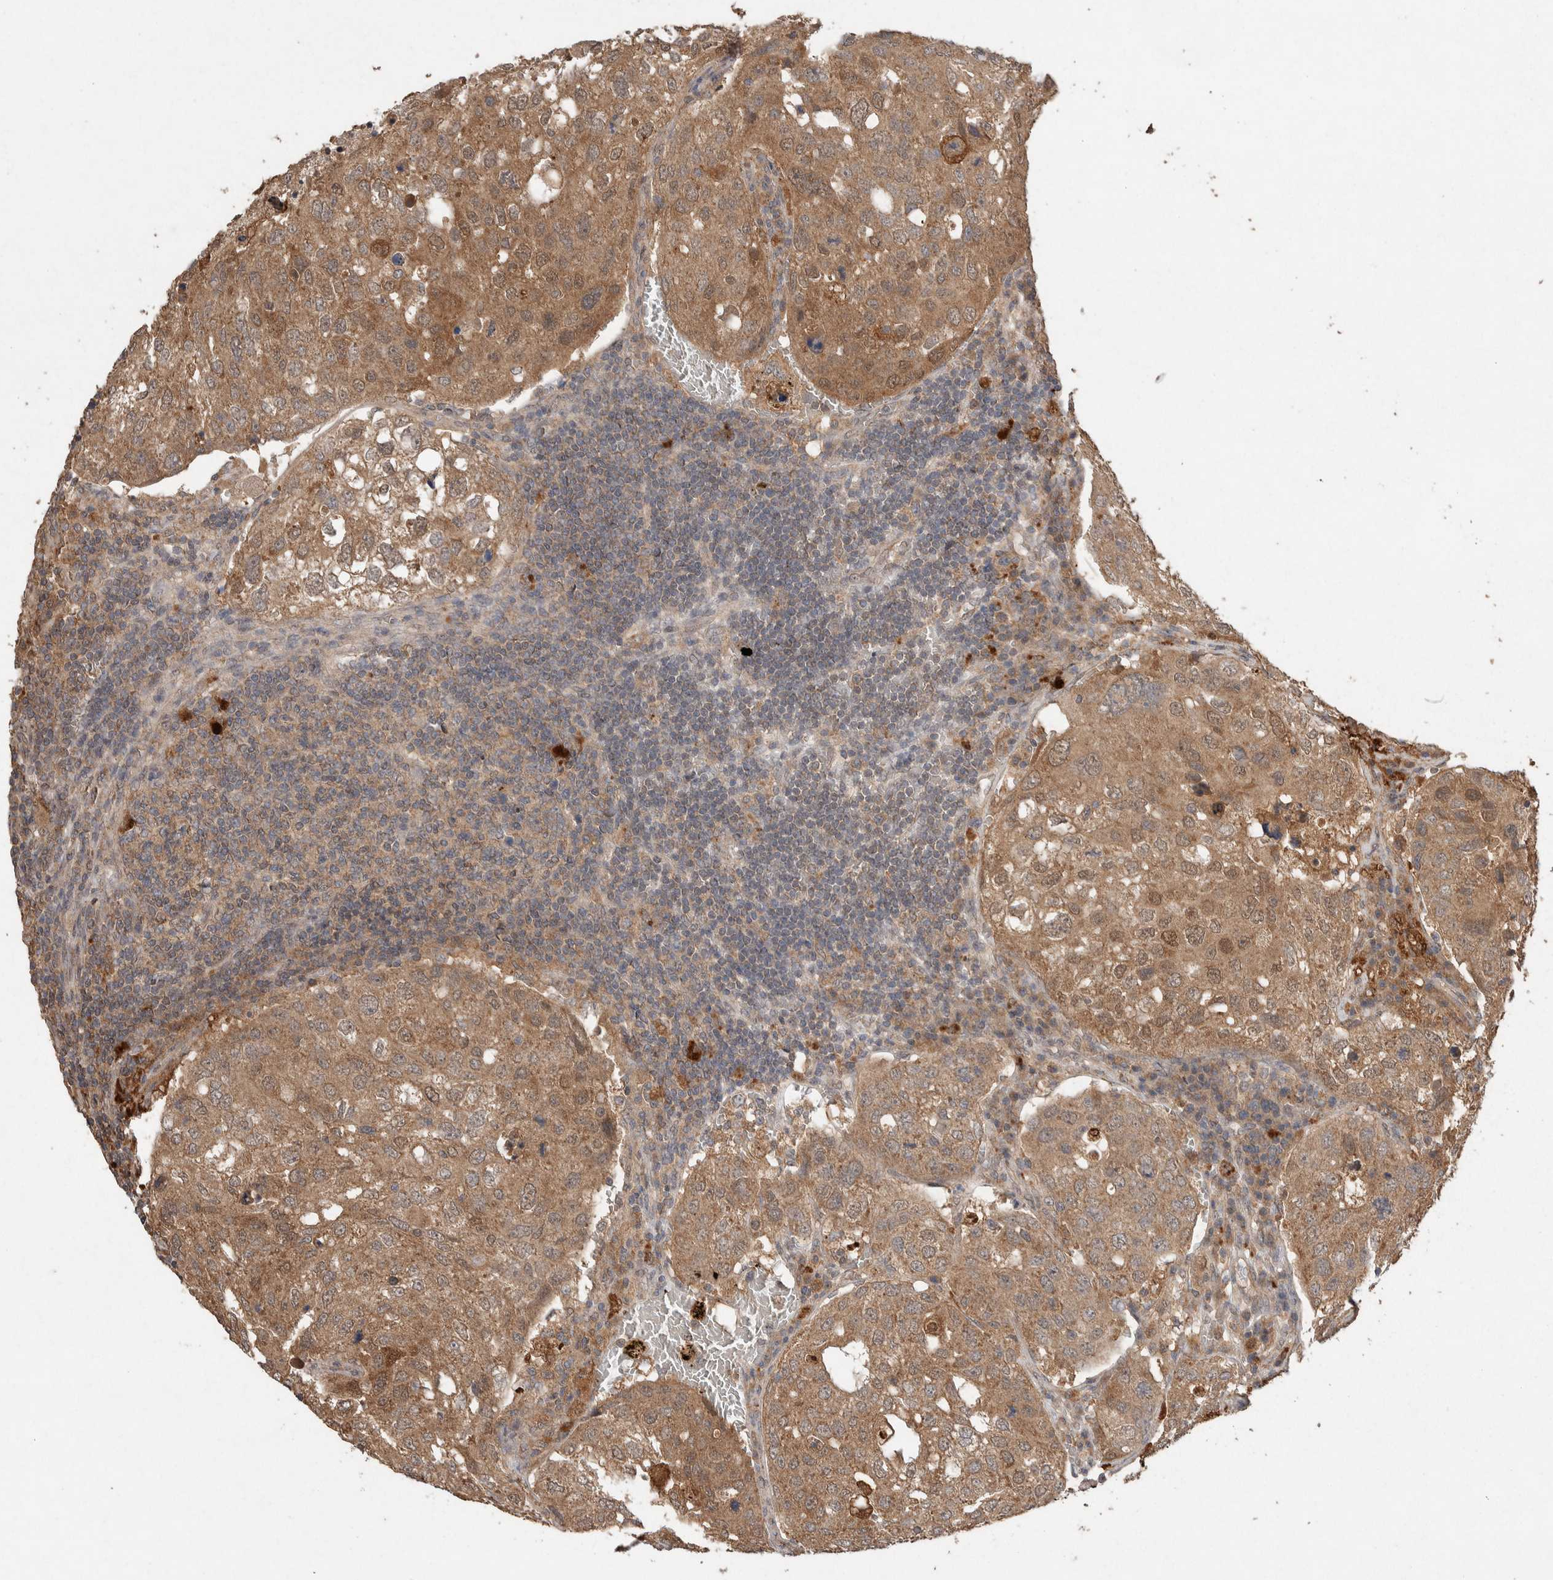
{"staining": {"intensity": "moderate", "quantity": ">75%", "location": "cytoplasmic/membranous,nuclear"}, "tissue": "urothelial cancer", "cell_type": "Tumor cells", "image_type": "cancer", "snomed": [{"axis": "morphology", "description": "Urothelial carcinoma, High grade"}, {"axis": "topography", "description": "Lymph node"}, {"axis": "topography", "description": "Urinary bladder"}], "caption": "Approximately >75% of tumor cells in human high-grade urothelial carcinoma show moderate cytoplasmic/membranous and nuclear protein staining as visualized by brown immunohistochemical staining.", "gene": "KCNJ5", "patient": {"sex": "male", "age": 51}}